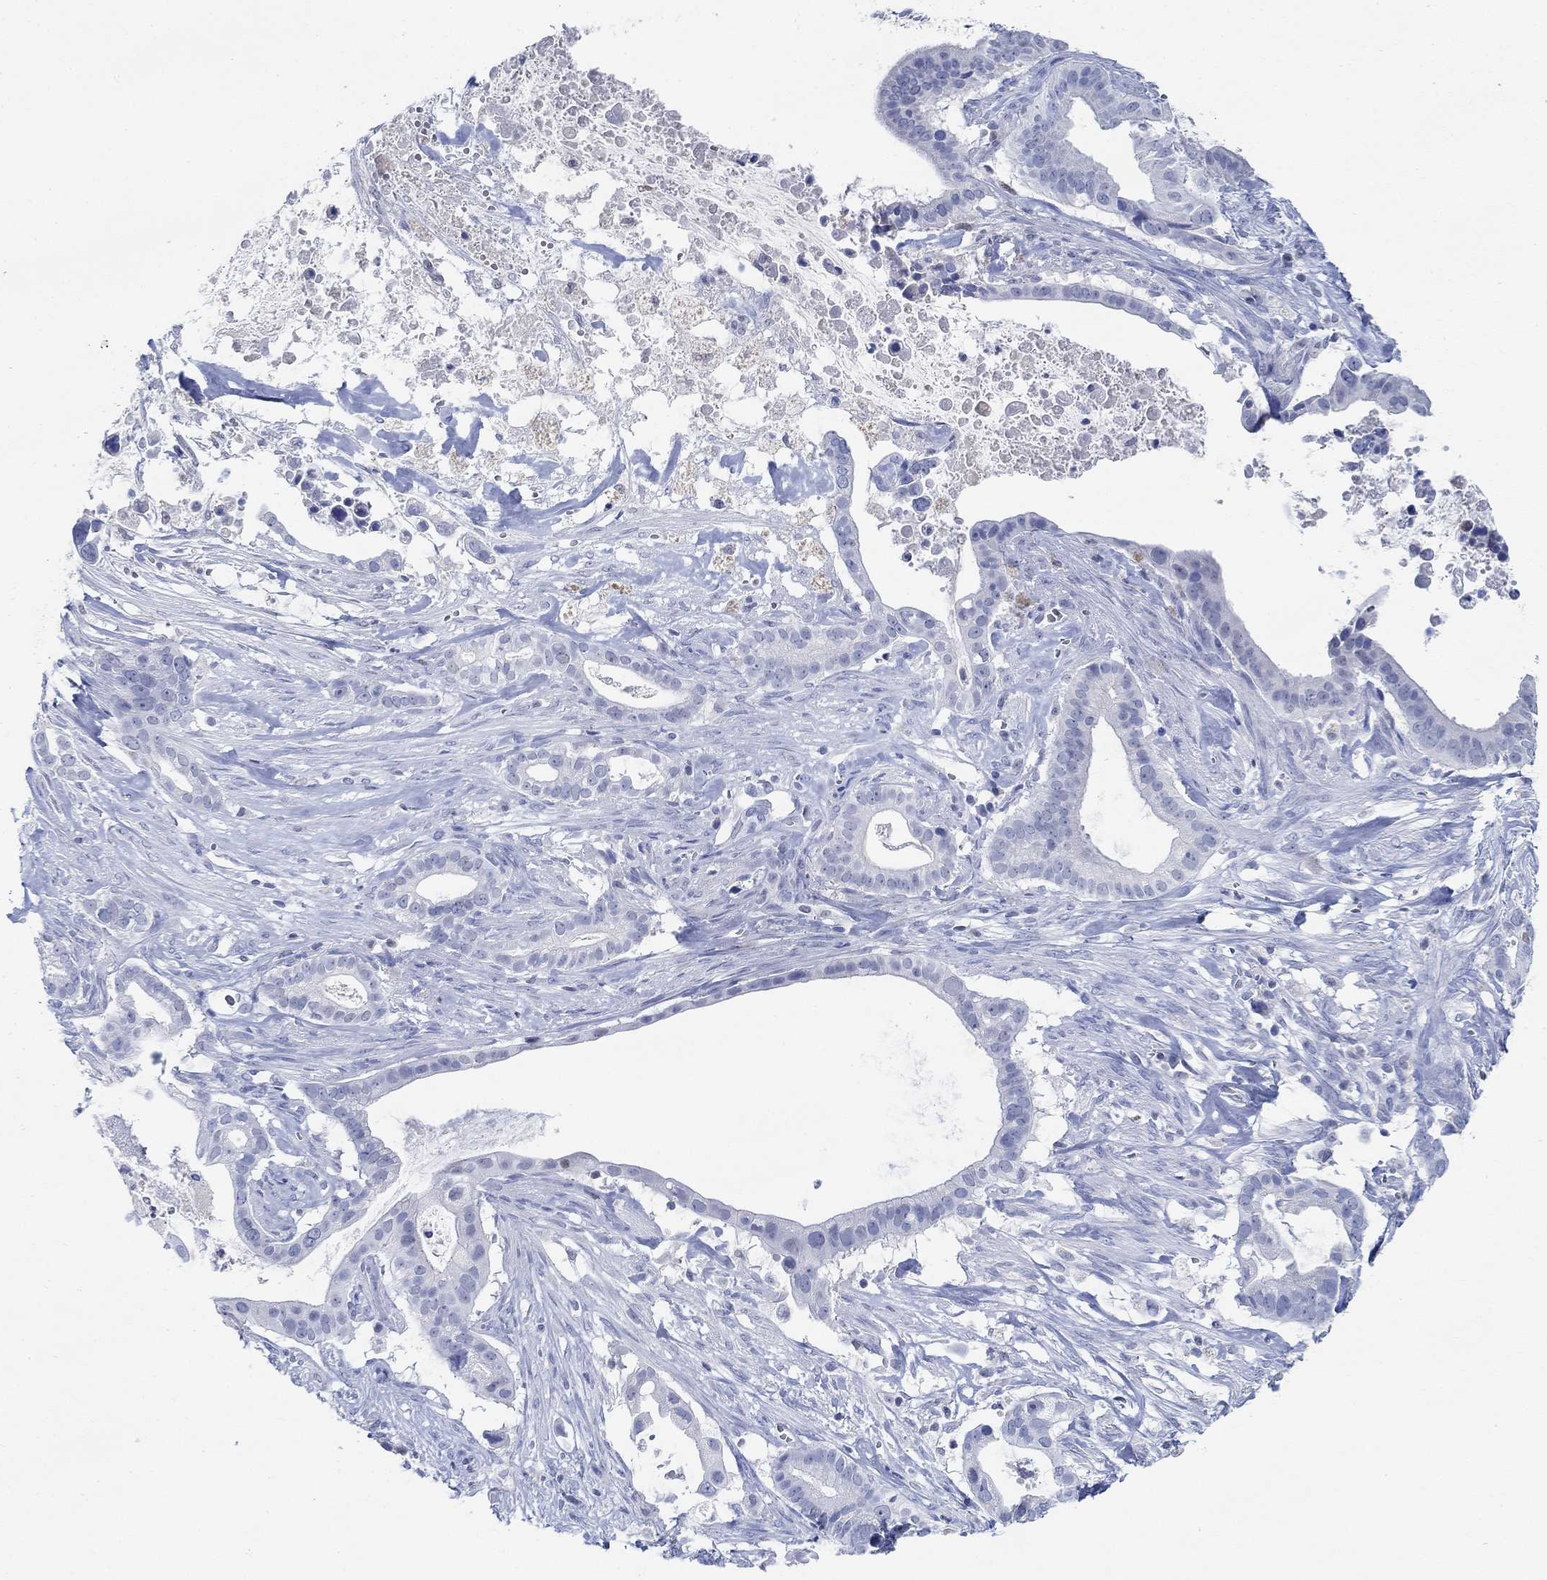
{"staining": {"intensity": "negative", "quantity": "none", "location": "none"}, "tissue": "pancreatic cancer", "cell_type": "Tumor cells", "image_type": "cancer", "snomed": [{"axis": "morphology", "description": "Adenocarcinoma, NOS"}, {"axis": "topography", "description": "Pancreas"}], "caption": "DAB (3,3'-diaminobenzidine) immunohistochemical staining of human pancreatic cancer displays no significant expression in tumor cells.", "gene": "PPP1R17", "patient": {"sex": "male", "age": 61}}